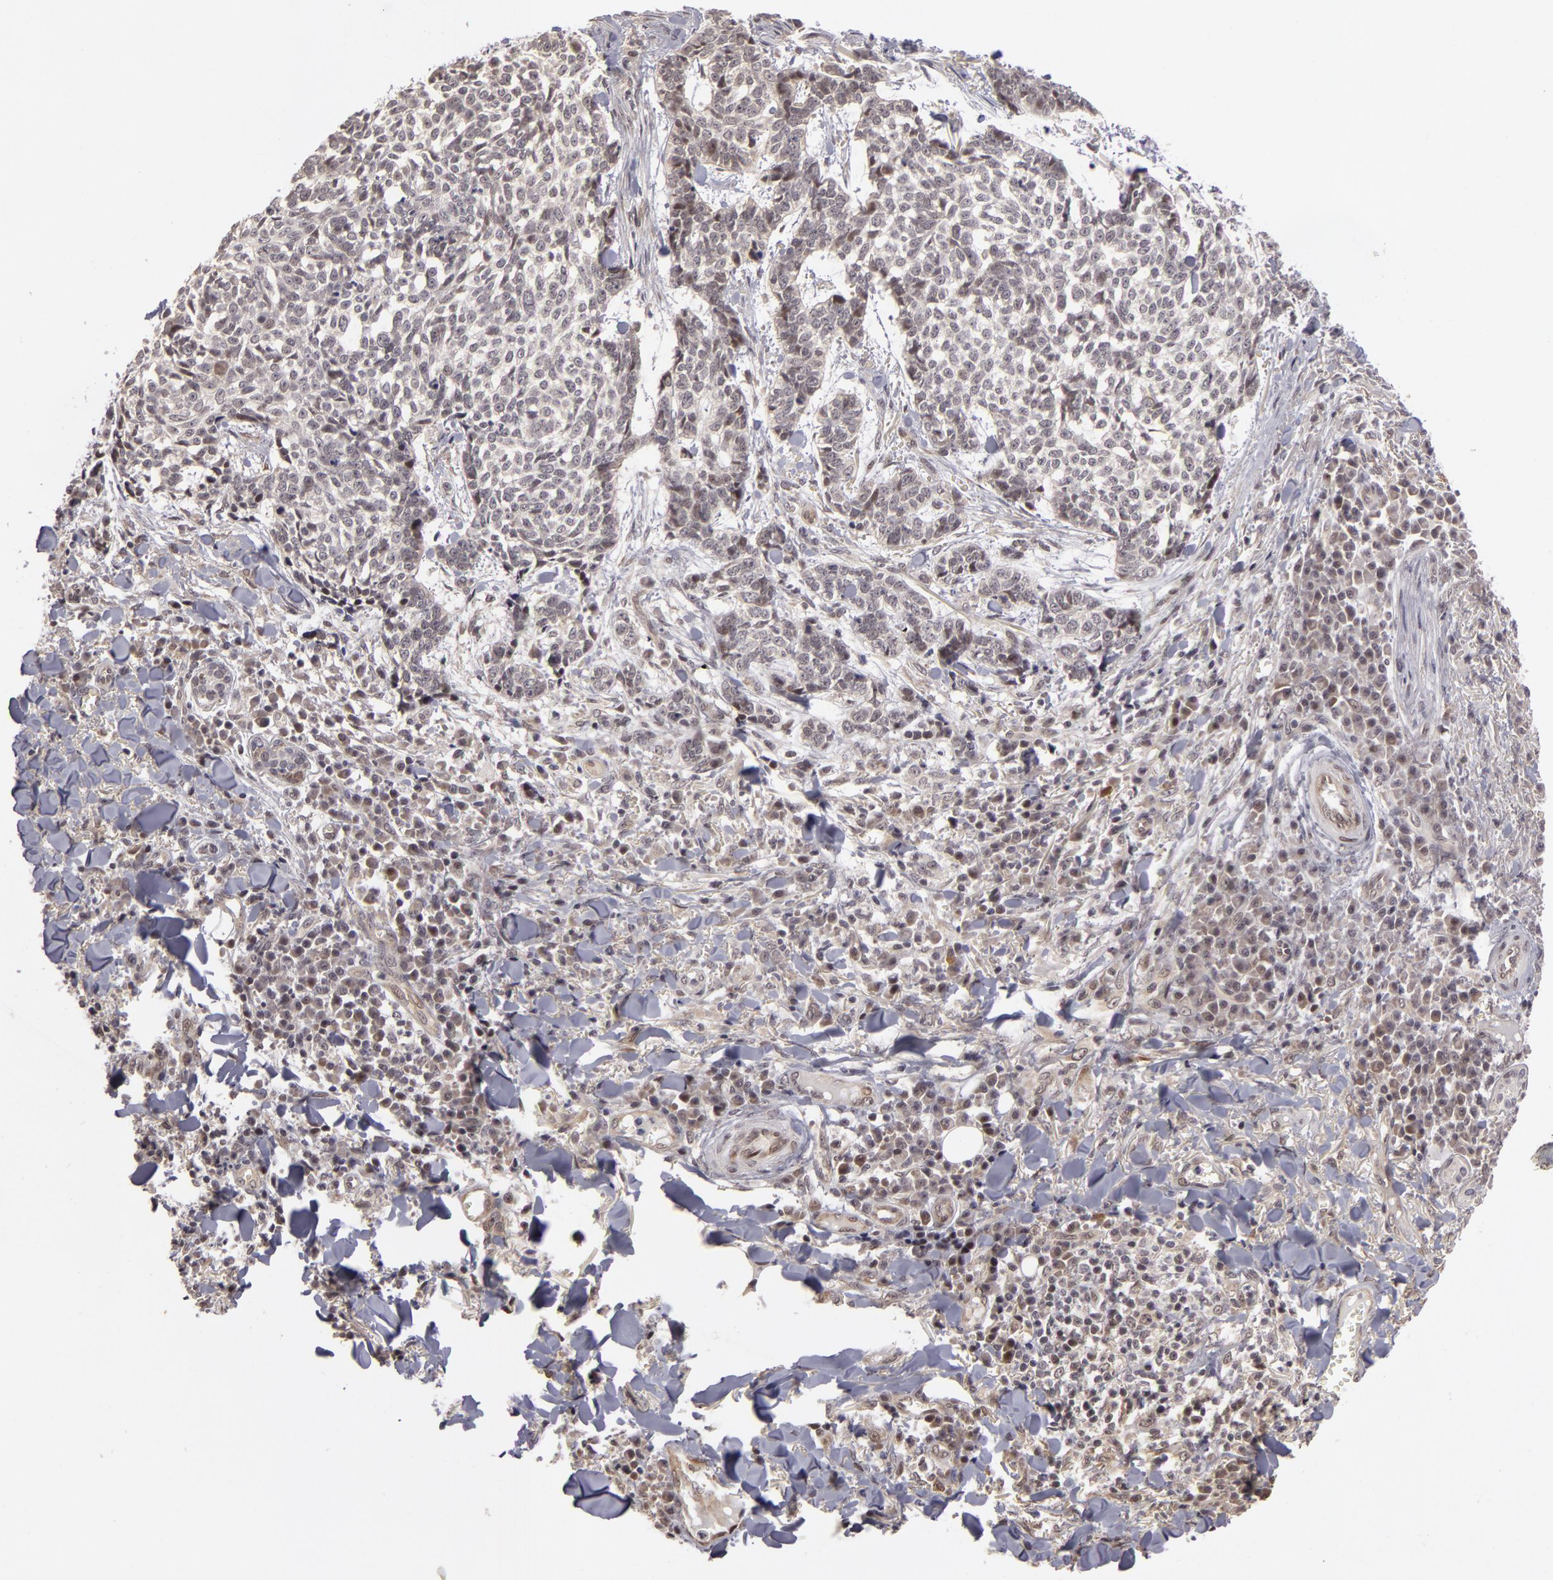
{"staining": {"intensity": "weak", "quantity": "<25%", "location": "nuclear"}, "tissue": "skin cancer", "cell_type": "Tumor cells", "image_type": "cancer", "snomed": [{"axis": "morphology", "description": "Basal cell carcinoma"}, {"axis": "topography", "description": "Skin"}], "caption": "Skin basal cell carcinoma was stained to show a protein in brown. There is no significant positivity in tumor cells. Nuclei are stained in blue.", "gene": "ZNF133", "patient": {"sex": "female", "age": 89}}